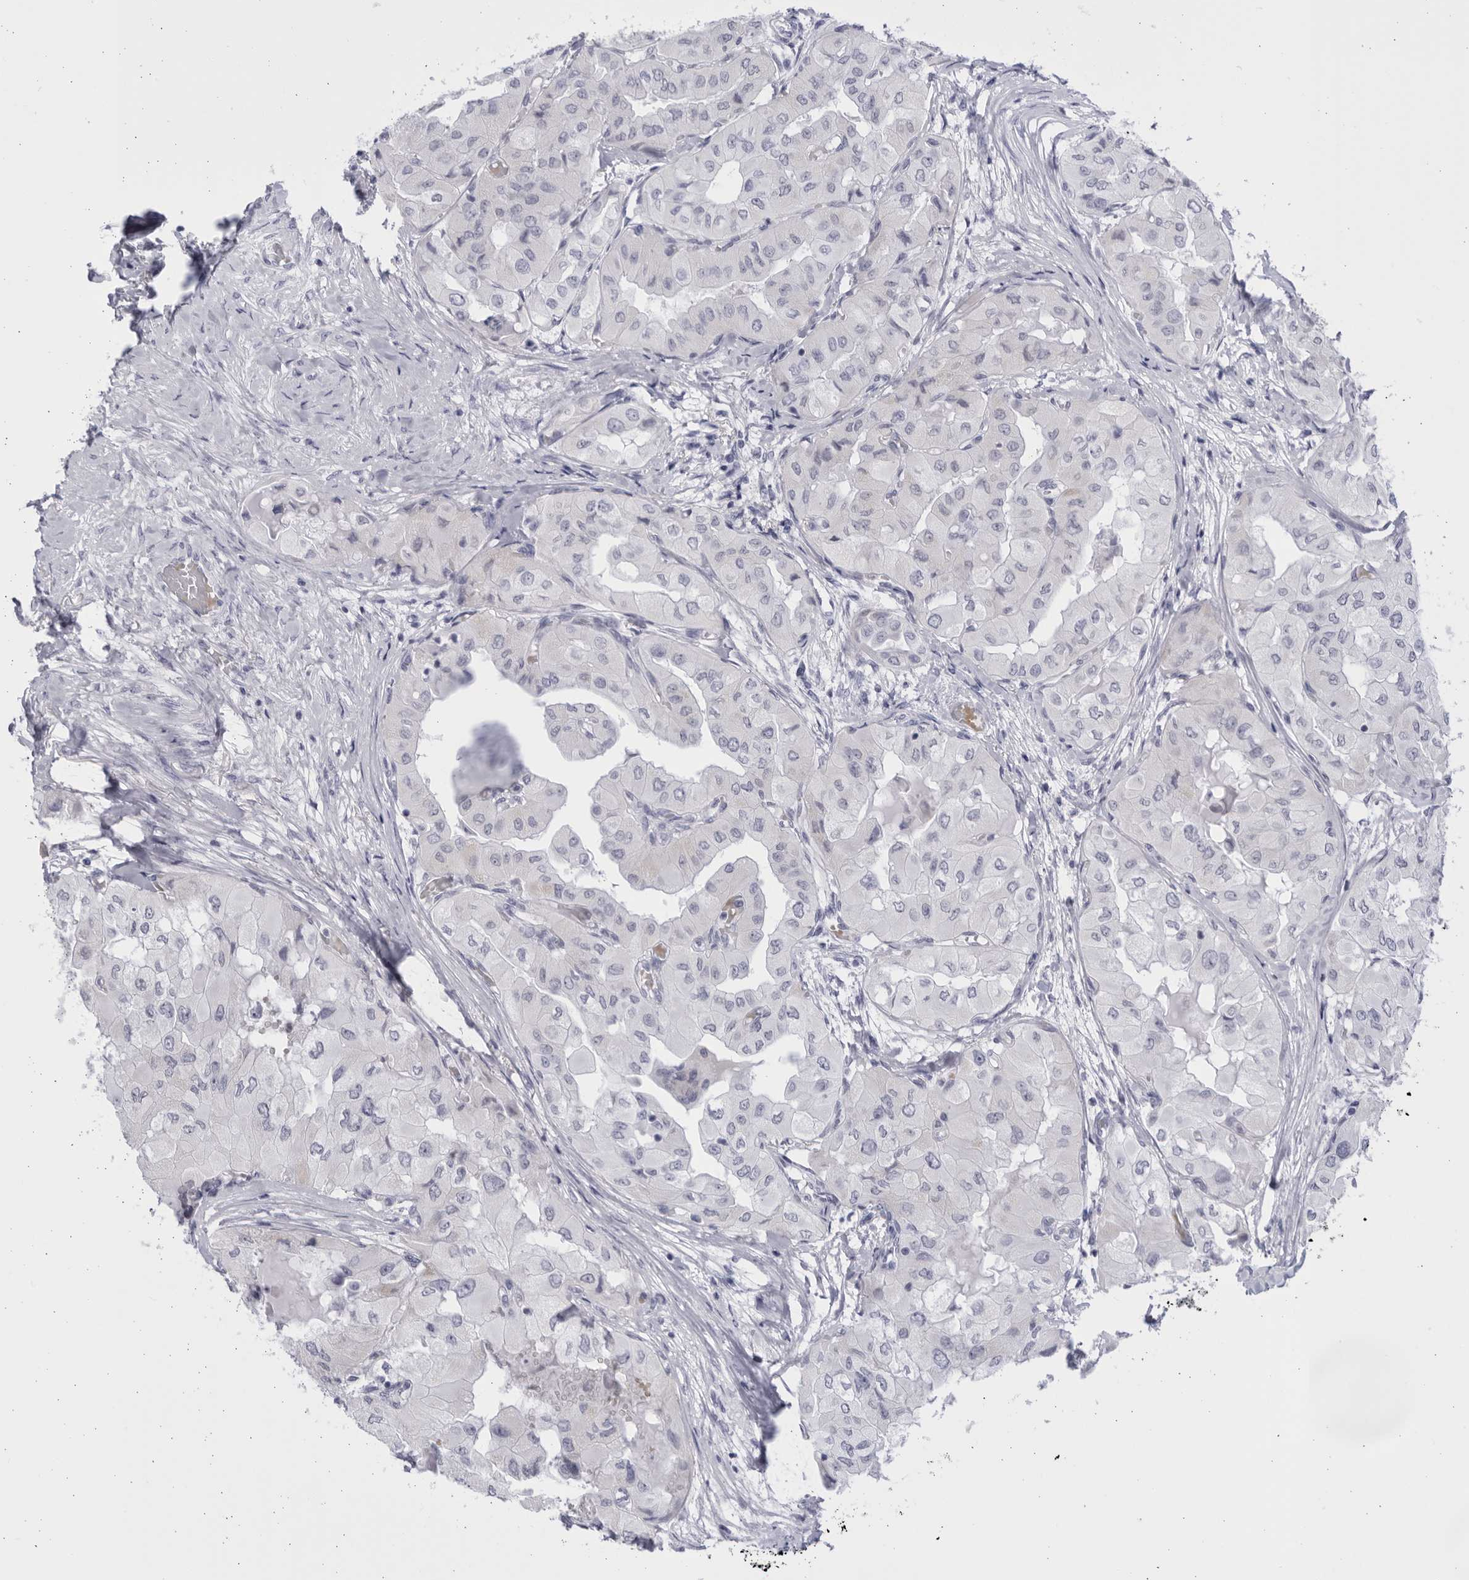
{"staining": {"intensity": "negative", "quantity": "none", "location": "none"}, "tissue": "thyroid cancer", "cell_type": "Tumor cells", "image_type": "cancer", "snomed": [{"axis": "morphology", "description": "Papillary adenocarcinoma, NOS"}, {"axis": "topography", "description": "Thyroid gland"}], "caption": "A high-resolution histopathology image shows immunohistochemistry (IHC) staining of thyroid papillary adenocarcinoma, which exhibits no significant expression in tumor cells.", "gene": "CCDC181", "patient": {"sex": "female", "age": 59}}